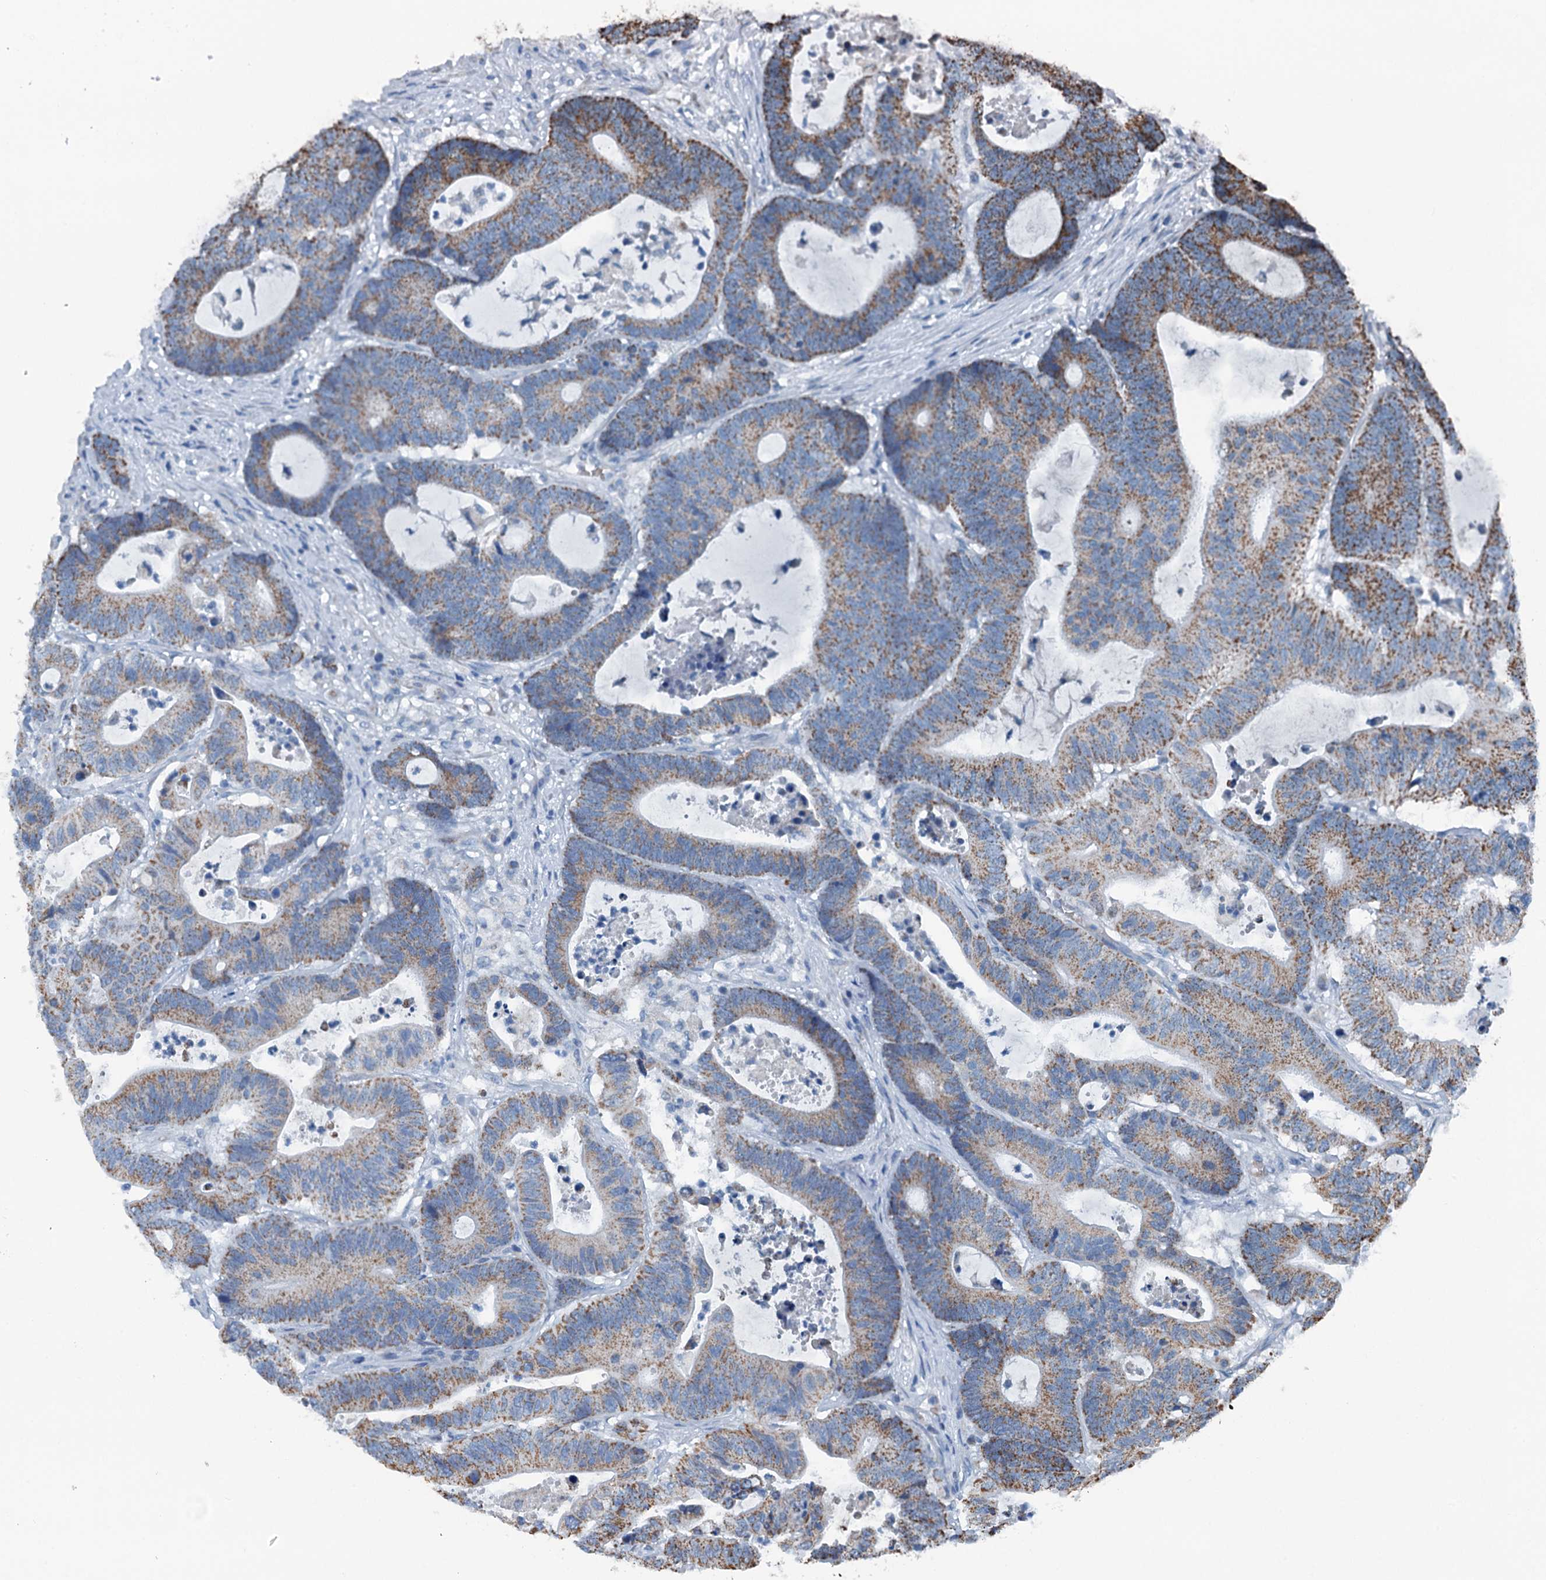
{"staining": {"intensity": "moderate", "quantity": ">75%", "location": "cytoplasmic/membranous"}, "tissue": "colorectal cancer", "cell_type": "Tumor cells", "image_type": "cancer", "snomed": [{"axis": "morphology", "description": "Adenocarcinoma, NOS"}, {"axis": "topography", "description": "Colon"}], "caption": "Moderate cytoplasmic/membranous positivity is present in about >75% of tumor cells in adenocarcinoma (colorectal). (DAB = brown stain, brightfield microscopy at high magnification).", "gene": "TRPT1", "patient": {"sex": "female", "age": 84}}